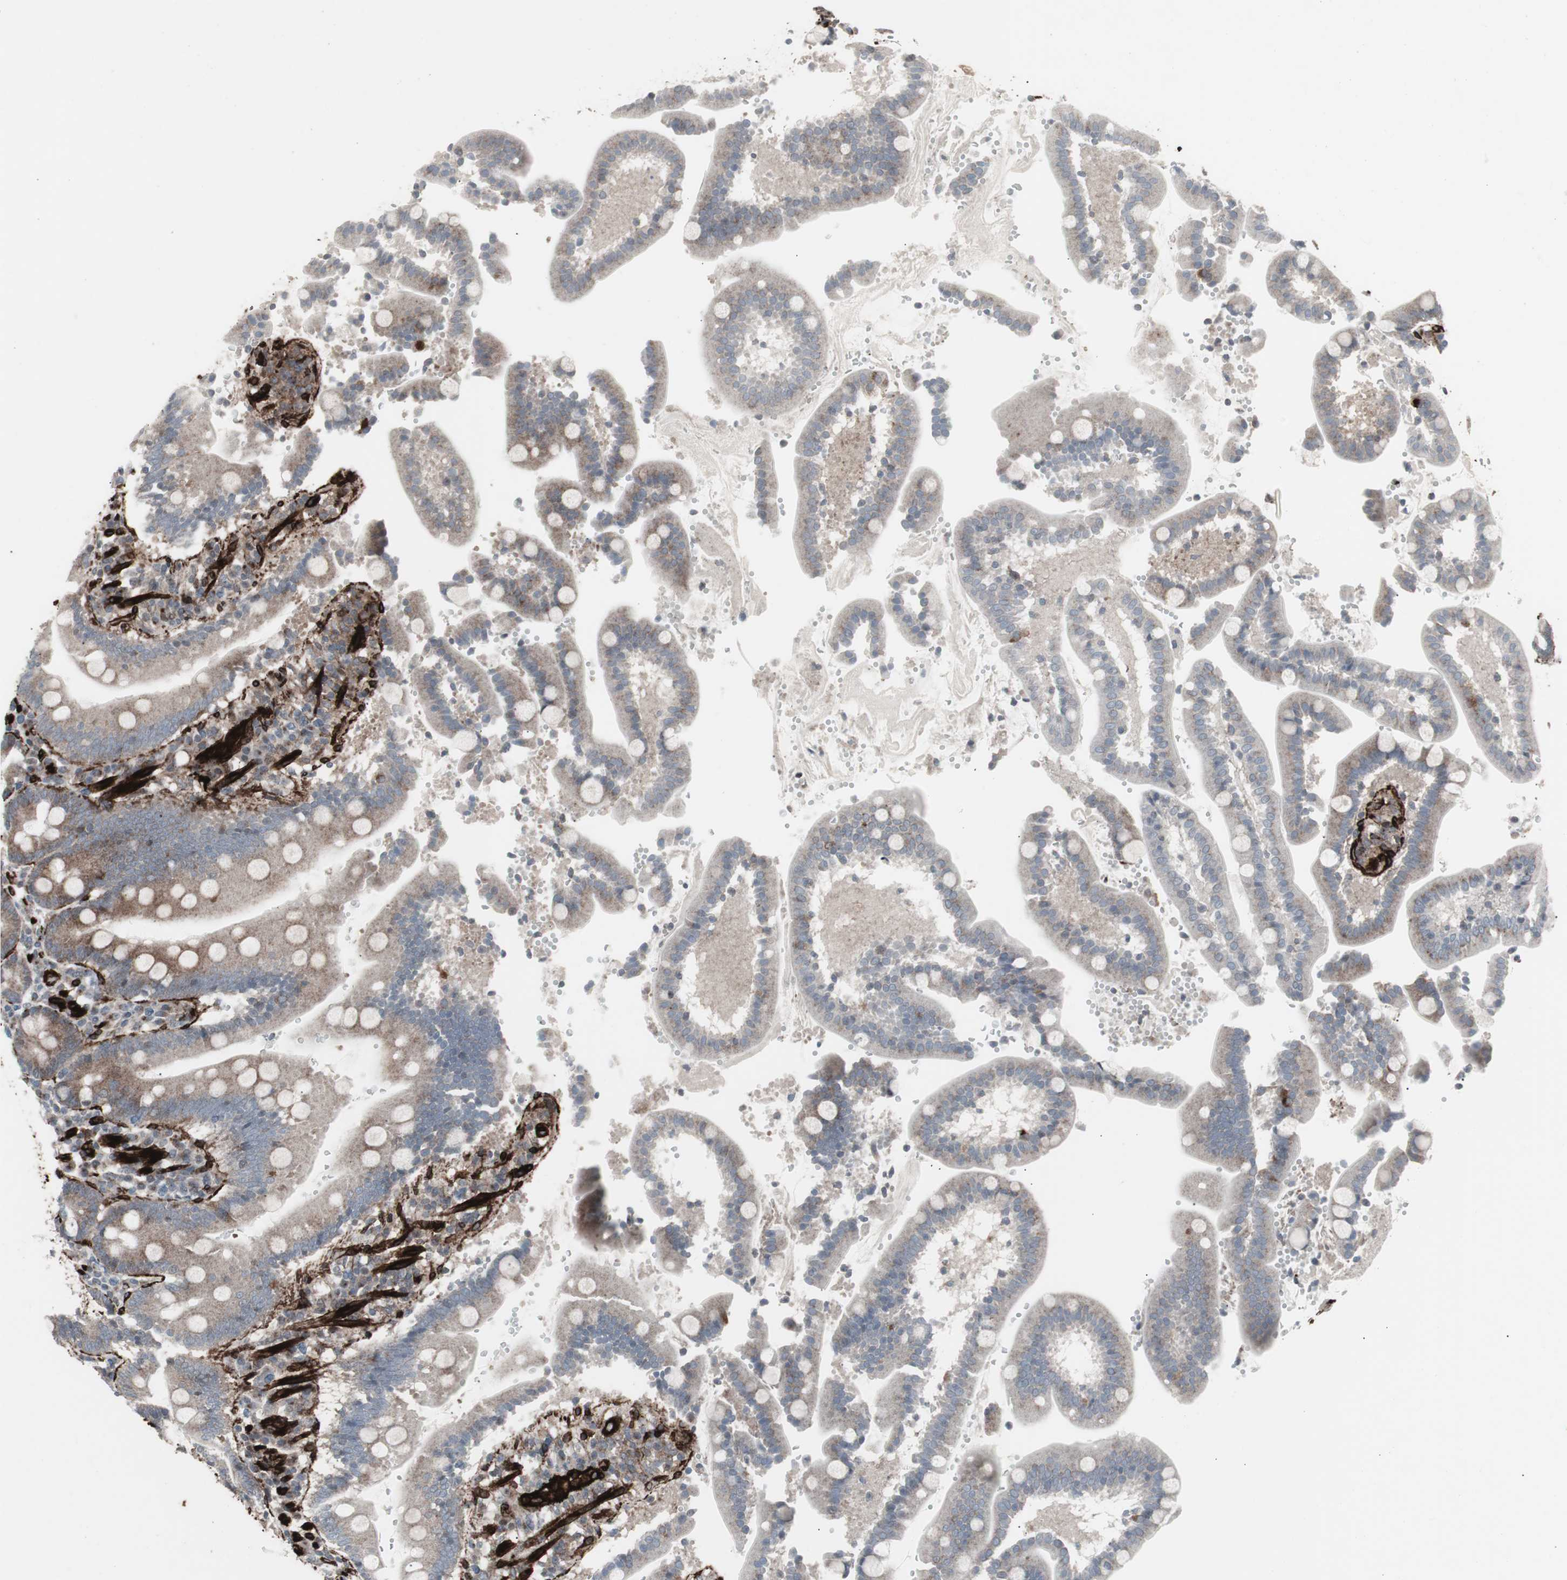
{"staining": {"intensity": "moderate", "quantity": "25%-75%", "location": "cytoplasmic/membranous"}, "tissue": "duodenum", "cell_type": "Glandular cells", "image_type": "normal", "snomed": [{"axis": "morphology", "description": "Normal tissue, NOS"}, {"axis": "topography", "description": "Small intestine, NOS"}], "caption": "A micrograph of duodenum stained for a protein displays moderate cytoplasmic/membranous brown staining in glandular cells. (DAB (3,3'-diaminobenzidine) IHC with brightfield microscopy, high magnification).", "gene": "PDGFA", "patient": {"sex": "female", "age": 71}}